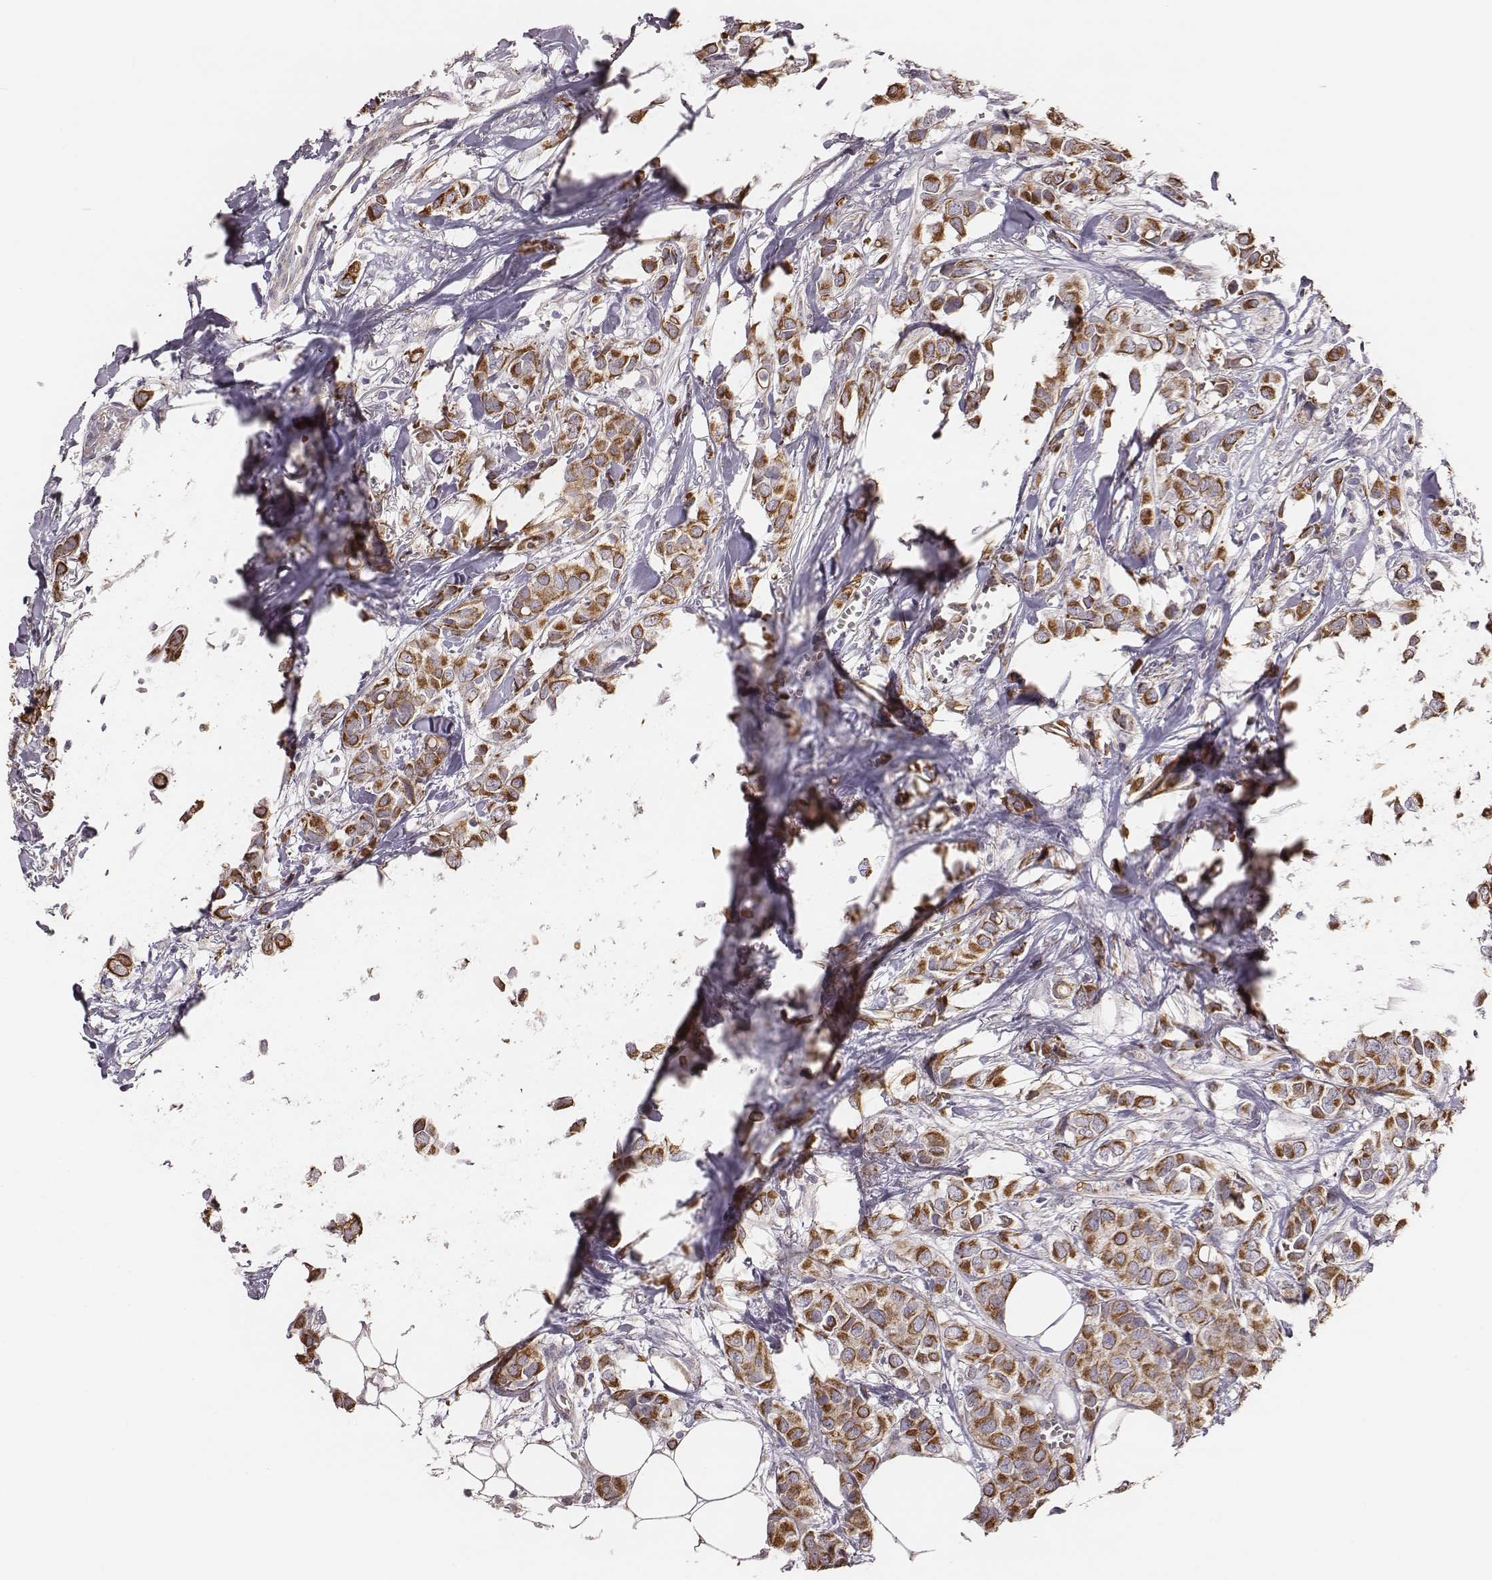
{"staining": {"intensity": "moderate", "quantity": ">75%", "location": "cytoplasmic/membranous"}, "tissue": "breast cancer", "cell_type": "Tumor cells", "image_type": "cancer", "snomed": [{"axis": "morphology", "description": "Duct carcinoma"}, {"axis": "topography", "description": "Breast"}], "caption": "About >75% of tumor cells in human invasive ductal carcinoma (breast) reveal moderate cytoplasmic/membranous protein positivity as visualized by brown immunohistochemical staining.", "gene": "HAVCR1", "patient": {"sex": "female", "age": 85}}